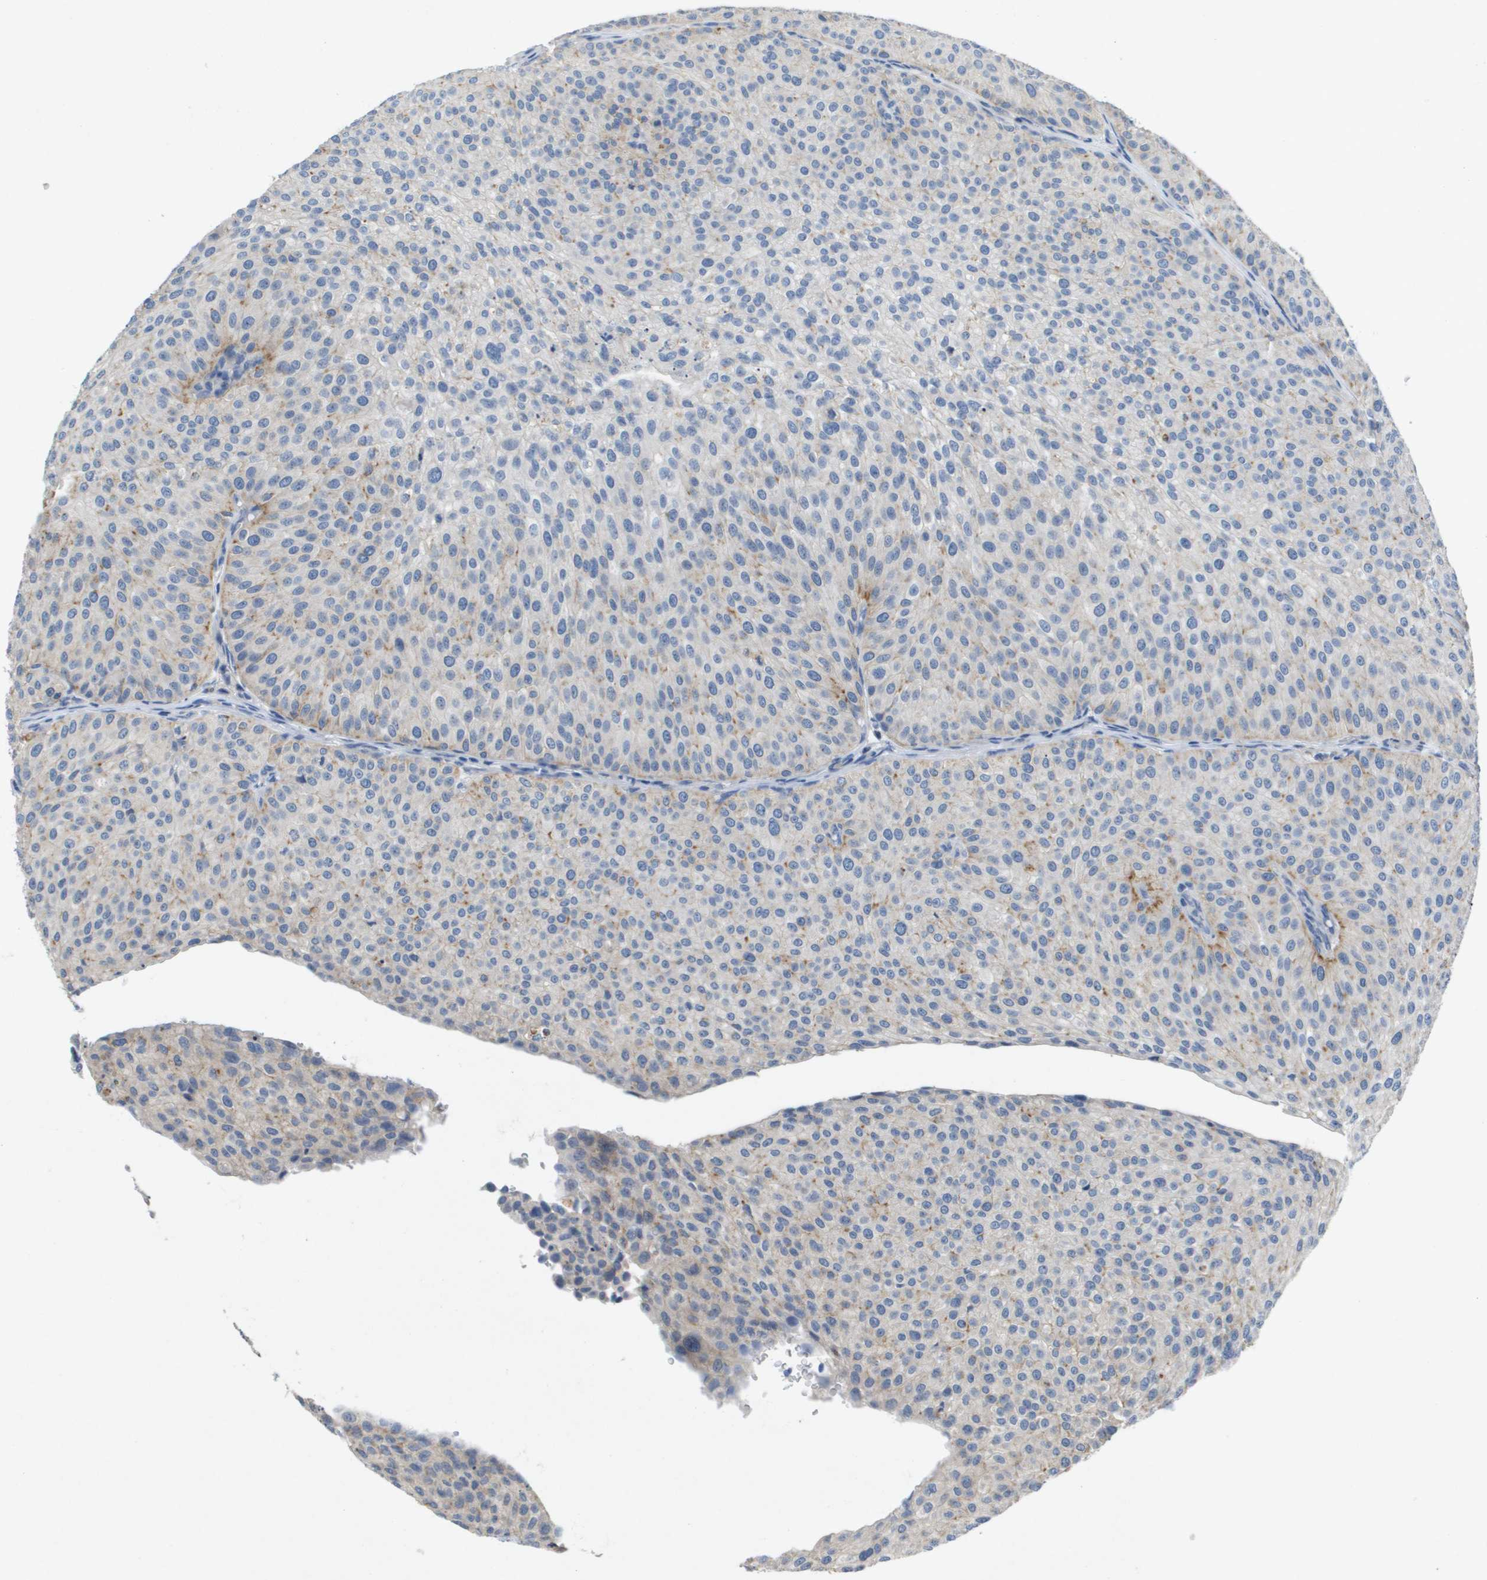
{"staining": {"intensity": "negative", "quantity": "none", "location": "none"}, "tissue": "urothelial cancer", "cell_type": "Tumor cells", "image_type": "cancer", "snomed": [{"axis": "morphology", "description": "Urothelial carcinoma, Low grade"}, {"axis": "topography", "description": "Smooth muscle"}, {"axis": "topography", "description": "Urinary bladder"}], "caption": "Low-grade urothelial carcinoma was stained to show a protein in brown. There is no significant staining in tumor cells. (DAB (3,3'-diaminobenzidine) immunohistochemistry (IHC) visualized using brightfield microscopy, high magnification).", "gene": "B3GNT5", "patient": {"sex": "male", "age": 60}}